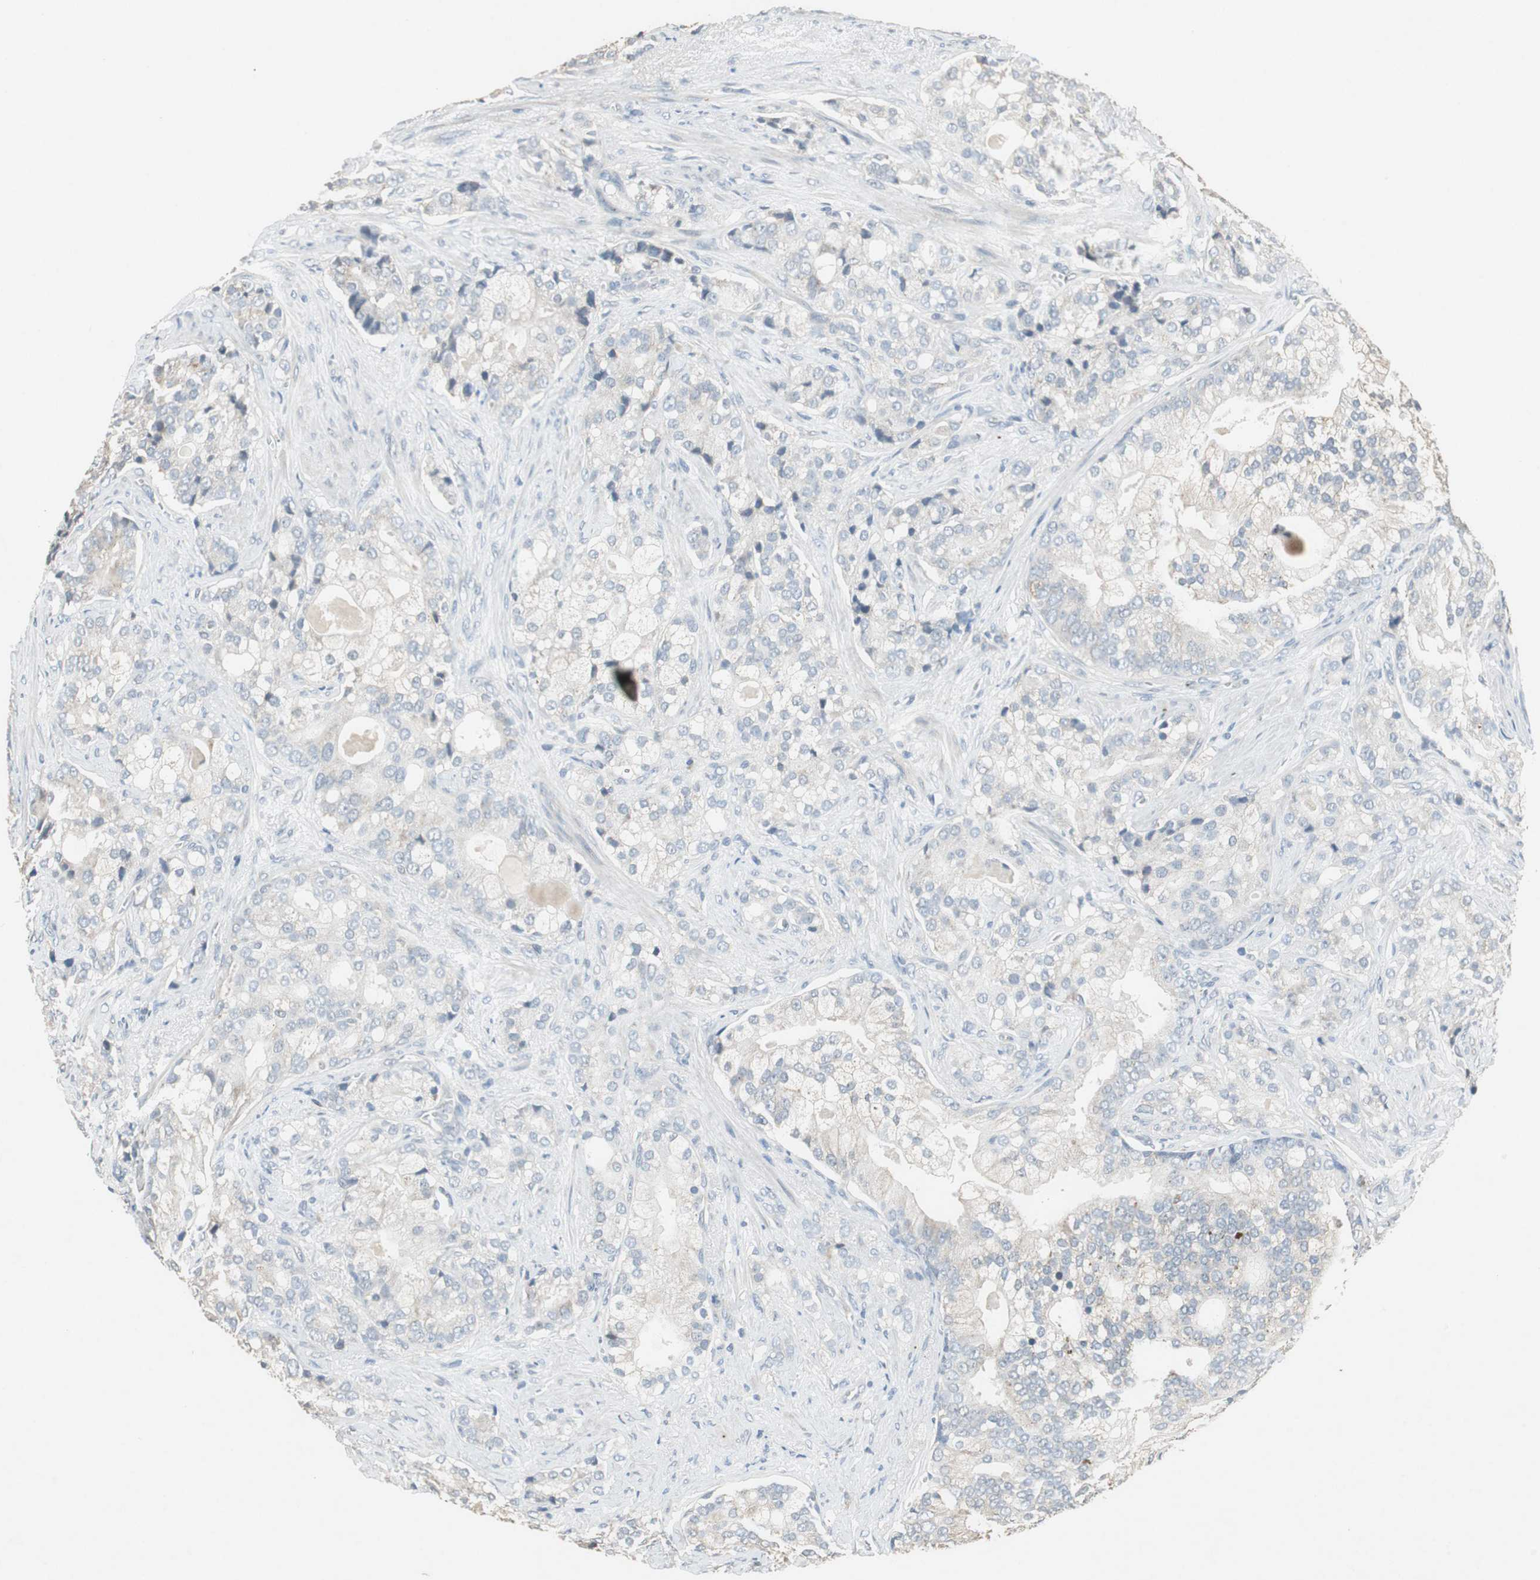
{"staining": {"intensity": "weak", "quantity": "<25%", "location": "cytoplasmic/membranous"}, "tissue": "prostate cancer", "cell_type": "Tumor cells", "image_type": "cancer", "snomed": [{"axis": "morphology", "description": "Adenocarcinoma, Low grade"}, {"axis": "topography", "description": "Prostate"}], "caption": "Human prostate cancer stained for a protein using immunohistochemistry shows no staining in tumor cells.", "gene": "PI4KB", "patient": {"sex": "male", "age": 58}}